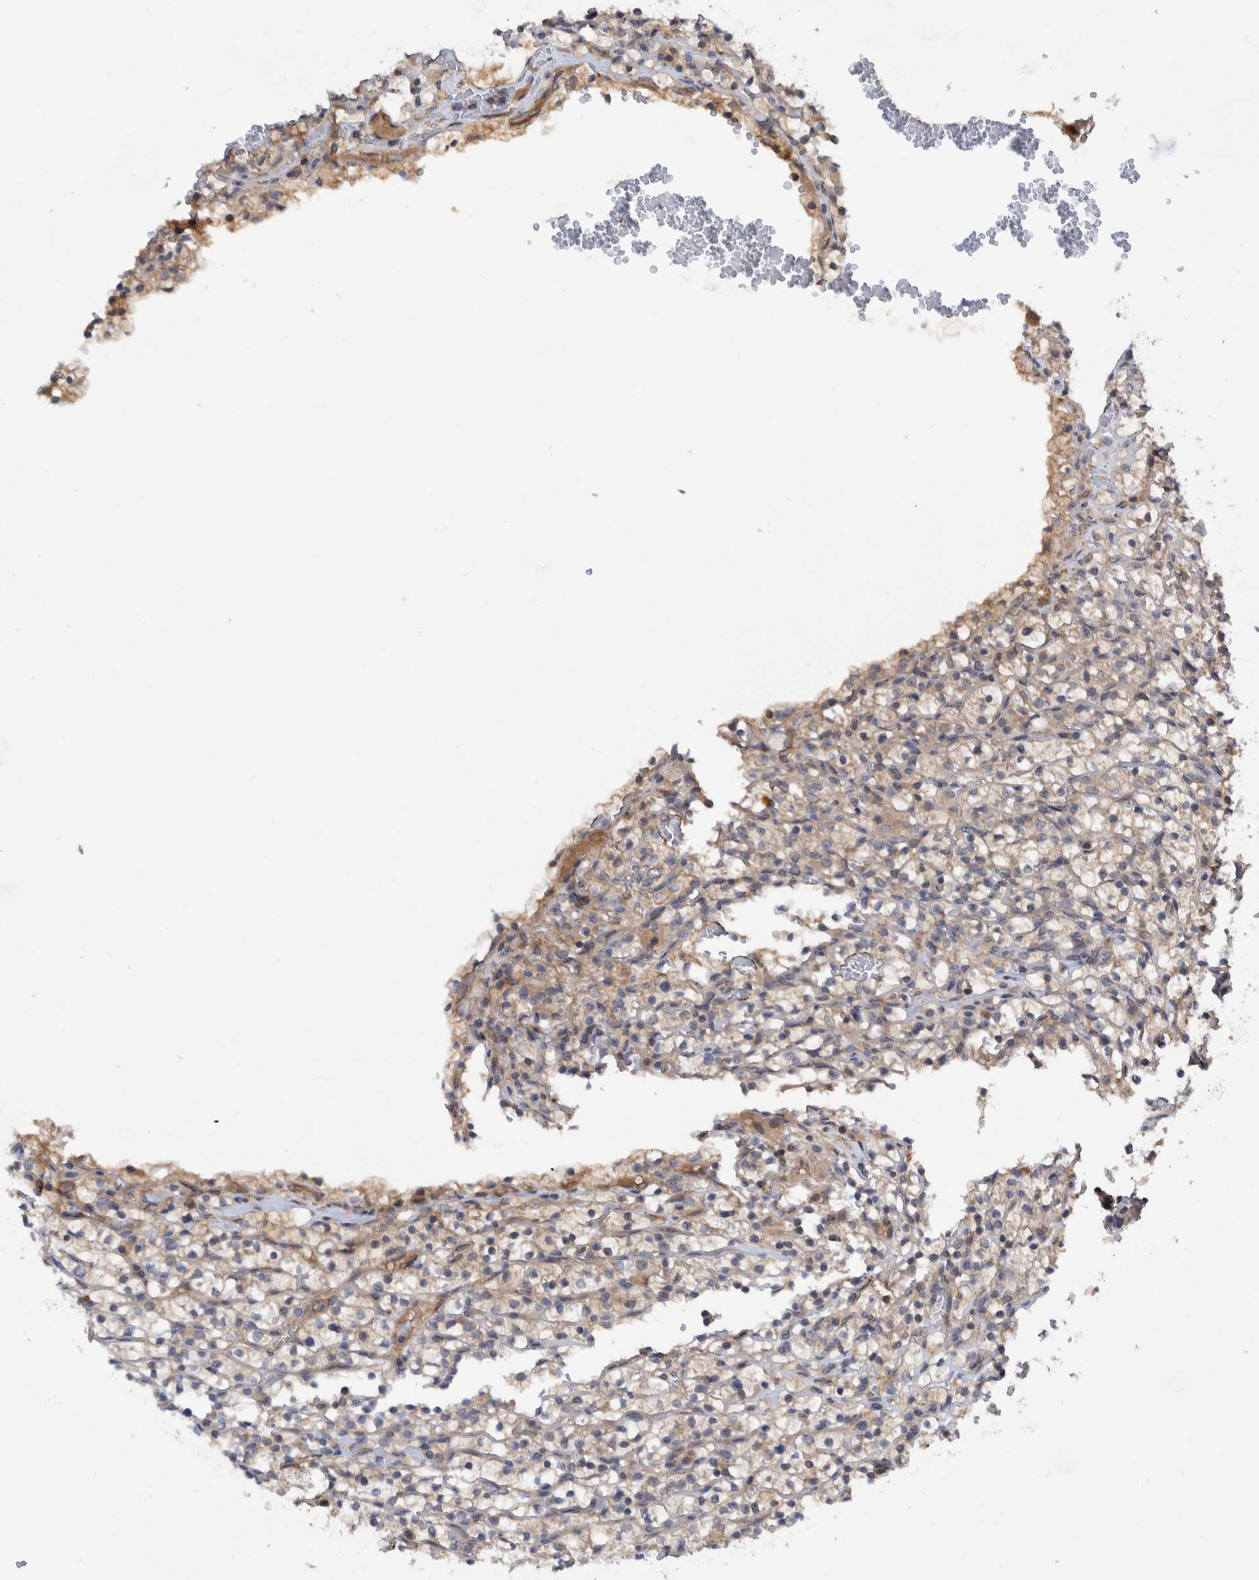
{"staining": {"intensity": "weak", "quantity": "<25%", "location": "cytoplasmic/membranous"}, "tissue": "renal cancer", "cell_type": "Tumor cells", "image_type": "cancer", "snomed": [{"axis": "morphology", "description": "Adenocarcinoma, NOS"}, {"axis": "topography", "description": "Kidney"}], "caption": "Immunohistochemistry histopathology image of renal adenocarcinoma stained for a protein (brown), which reveals no staining in tumor cells.", "gene": "PLPBP", "patient": {"sex": "female", "age": 57}}